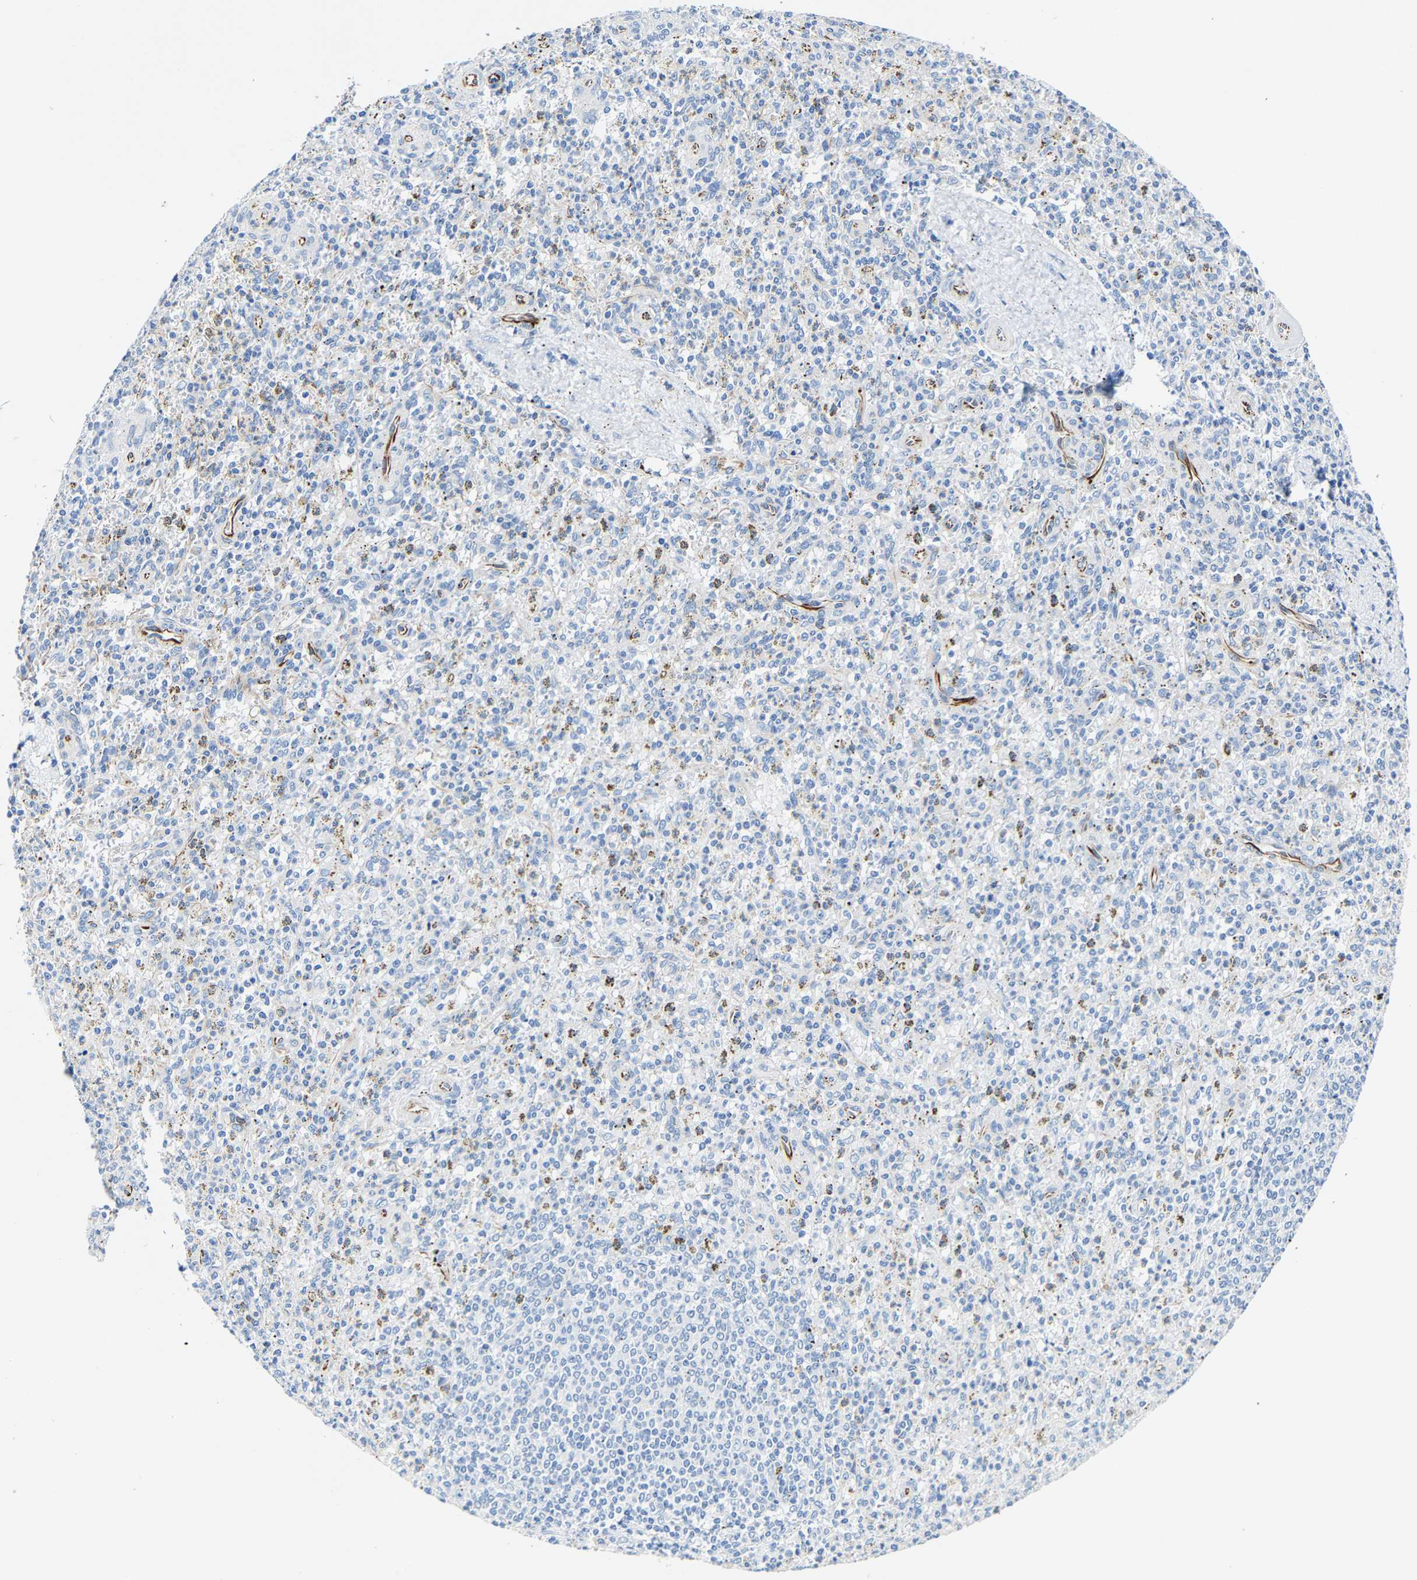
{"staining": {"intensity": "negative", "quantity": "none", "location": "none"}, "tissue": "spleen", "cell_type": "Cells in red pulp", "image_type": "normal", "snomed": [{"axis": "morphology", "description": "Normal tissue, NOS"}, {"axis": "topography", "description": "Spleen"}], "caption": "Immunohistochemistry (IHC) photomicrograph of normal spleen: spleen stained with DAB (3,3'-diaminobenzidine) exhibits no significant protein expression in cells in red pulp.", "gene": "MMEL1", "patient": {"sex": "male", "age": 72}}